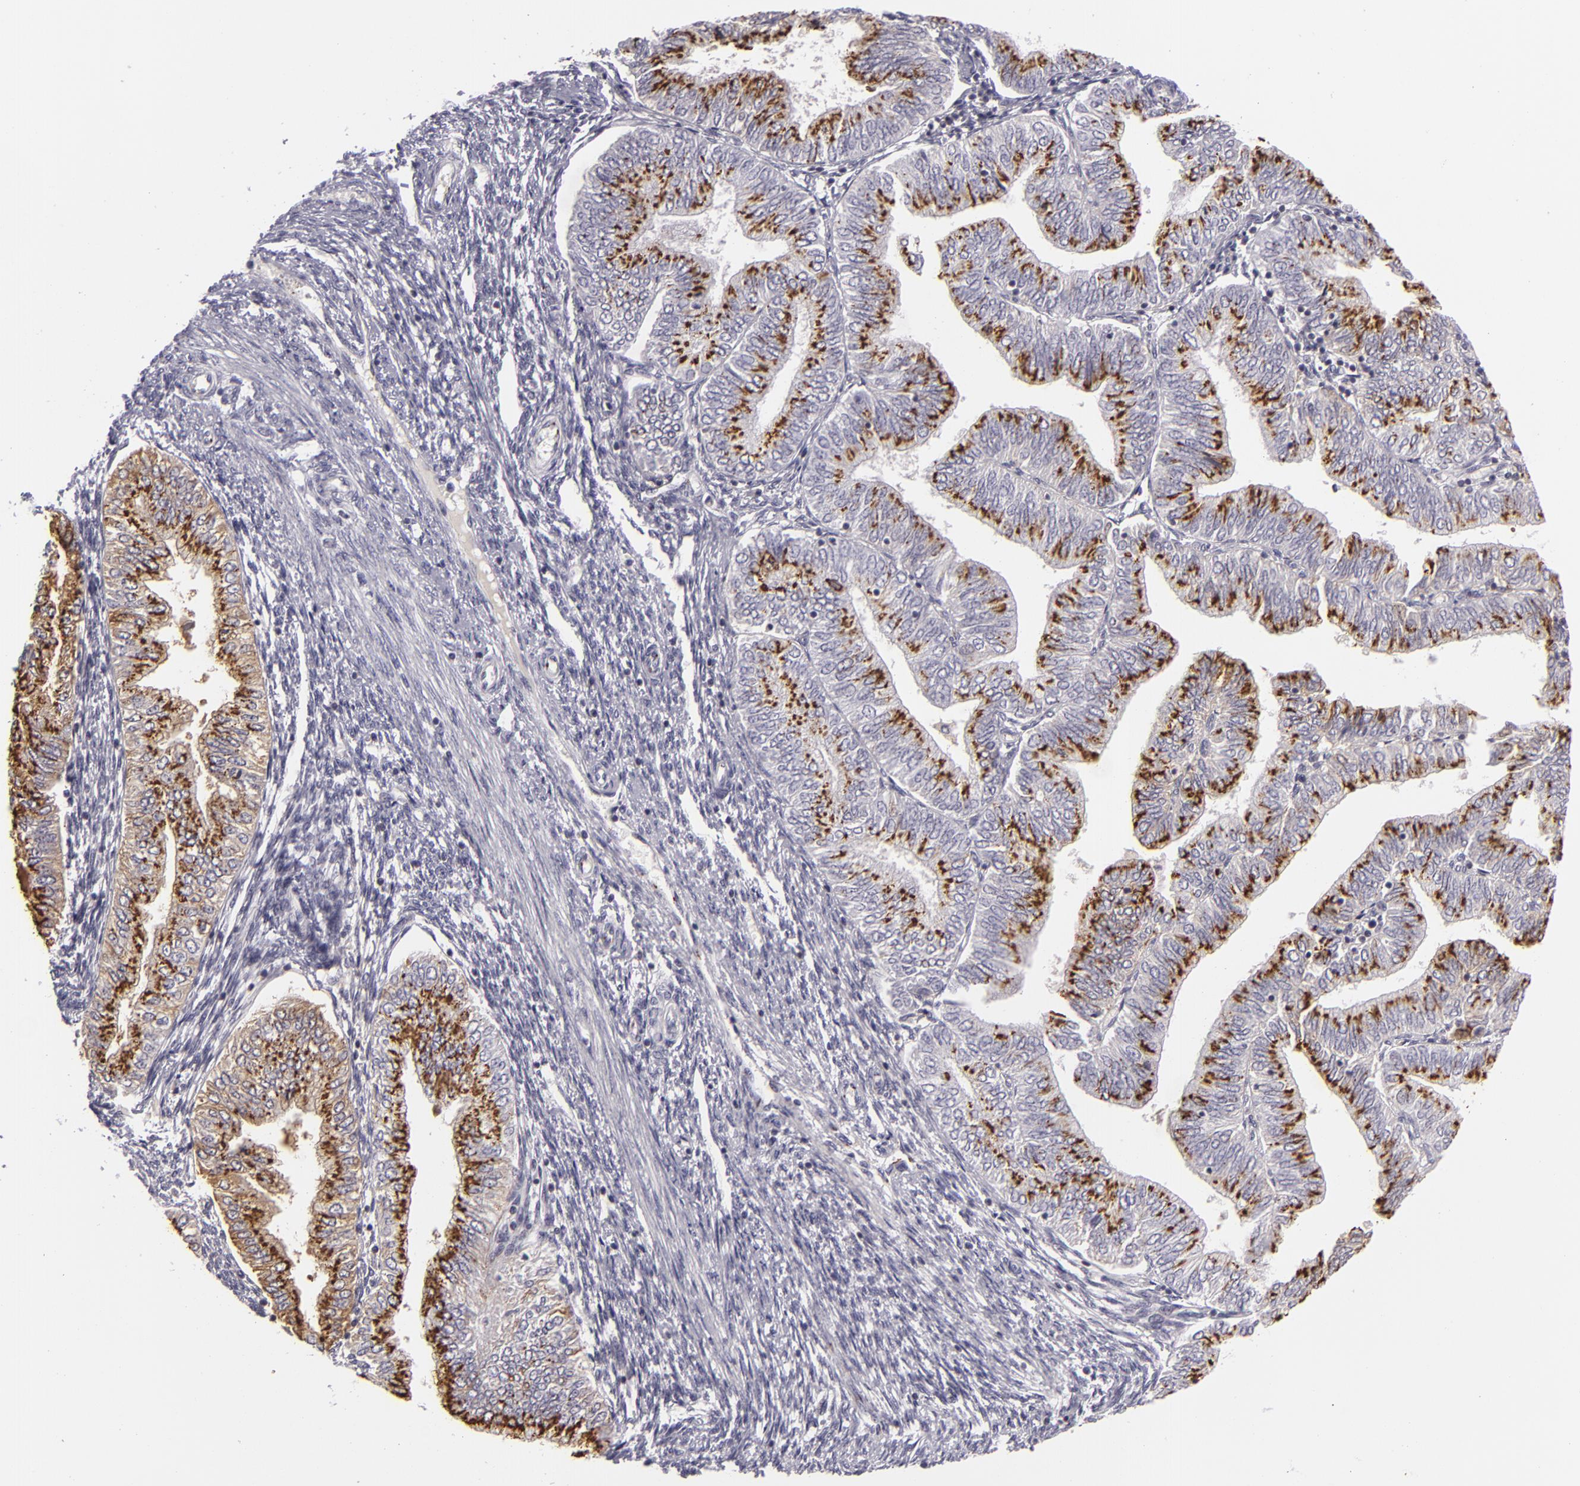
{"staining": {"intensity": "moderate", "quantity": ">75%", "location": "cytoplasmic/membranous"}, "tissue": "endometrial cancer", "cell_type": "Tumor cells", "image_type": "cancer", "snomed": [{"axis": "morphology", "description": "Adenocarcinoma, NOS"}, {"axis": "topography", "description": "Endometrium"}], "caption": "Moderate cytoplasmic/membranous staining is seen in approximately >75% of tumor cells in adenocarcinoma (endometrial). The protein is stained brown, and the nuclei are stained in blue (DAB (3,3'-diaminobenzidine) IHC with brightfield microscopy, high magnification).", "gene": "KCNAB2", "patient": {"sex": "female", "age": 51}}